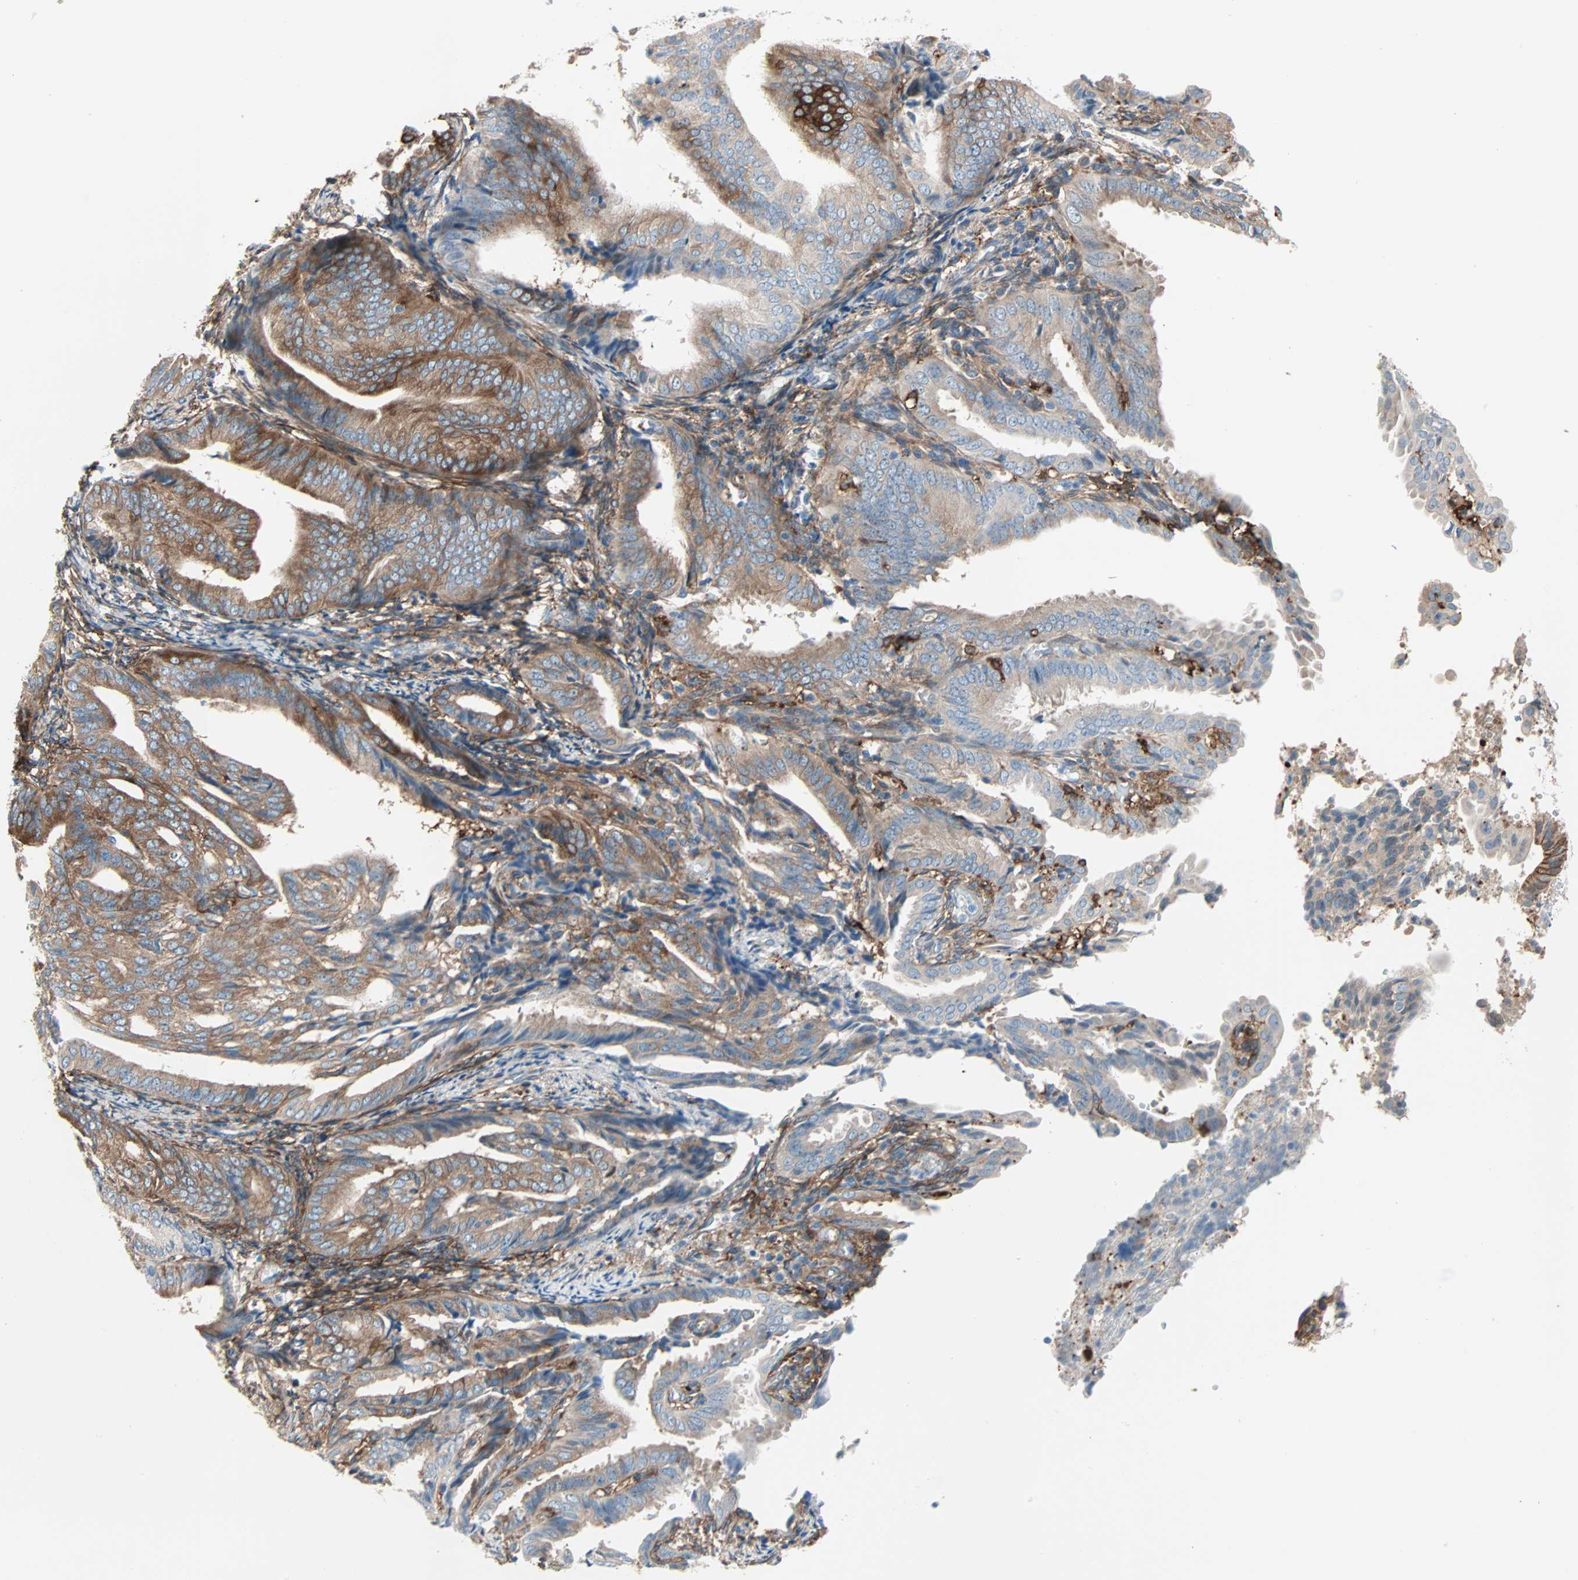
{"staining": {"intensity": "moderate", "quantity": ">75%", "location": "cytoplasmic/membranous"}, "tissue": "endometrial cancer", "cell_type": "Tumor cells", "image_type": "cancer", "snomed": [{"axis": "morphology", "description": "Adenocarcinoma, NOS"}, {"axis": "topography", "description": "Endometrium"}], "caption": "A medium amount of moderate cytoplasmic/membranous positivity is present in approximately >75% of tumor cells in endometrial cancer tissue. (Brightfield microscopy of DAB IHC at high magnification).", "gene": "EPB41L2", "patient": {"sex": "female", "age": 58}}